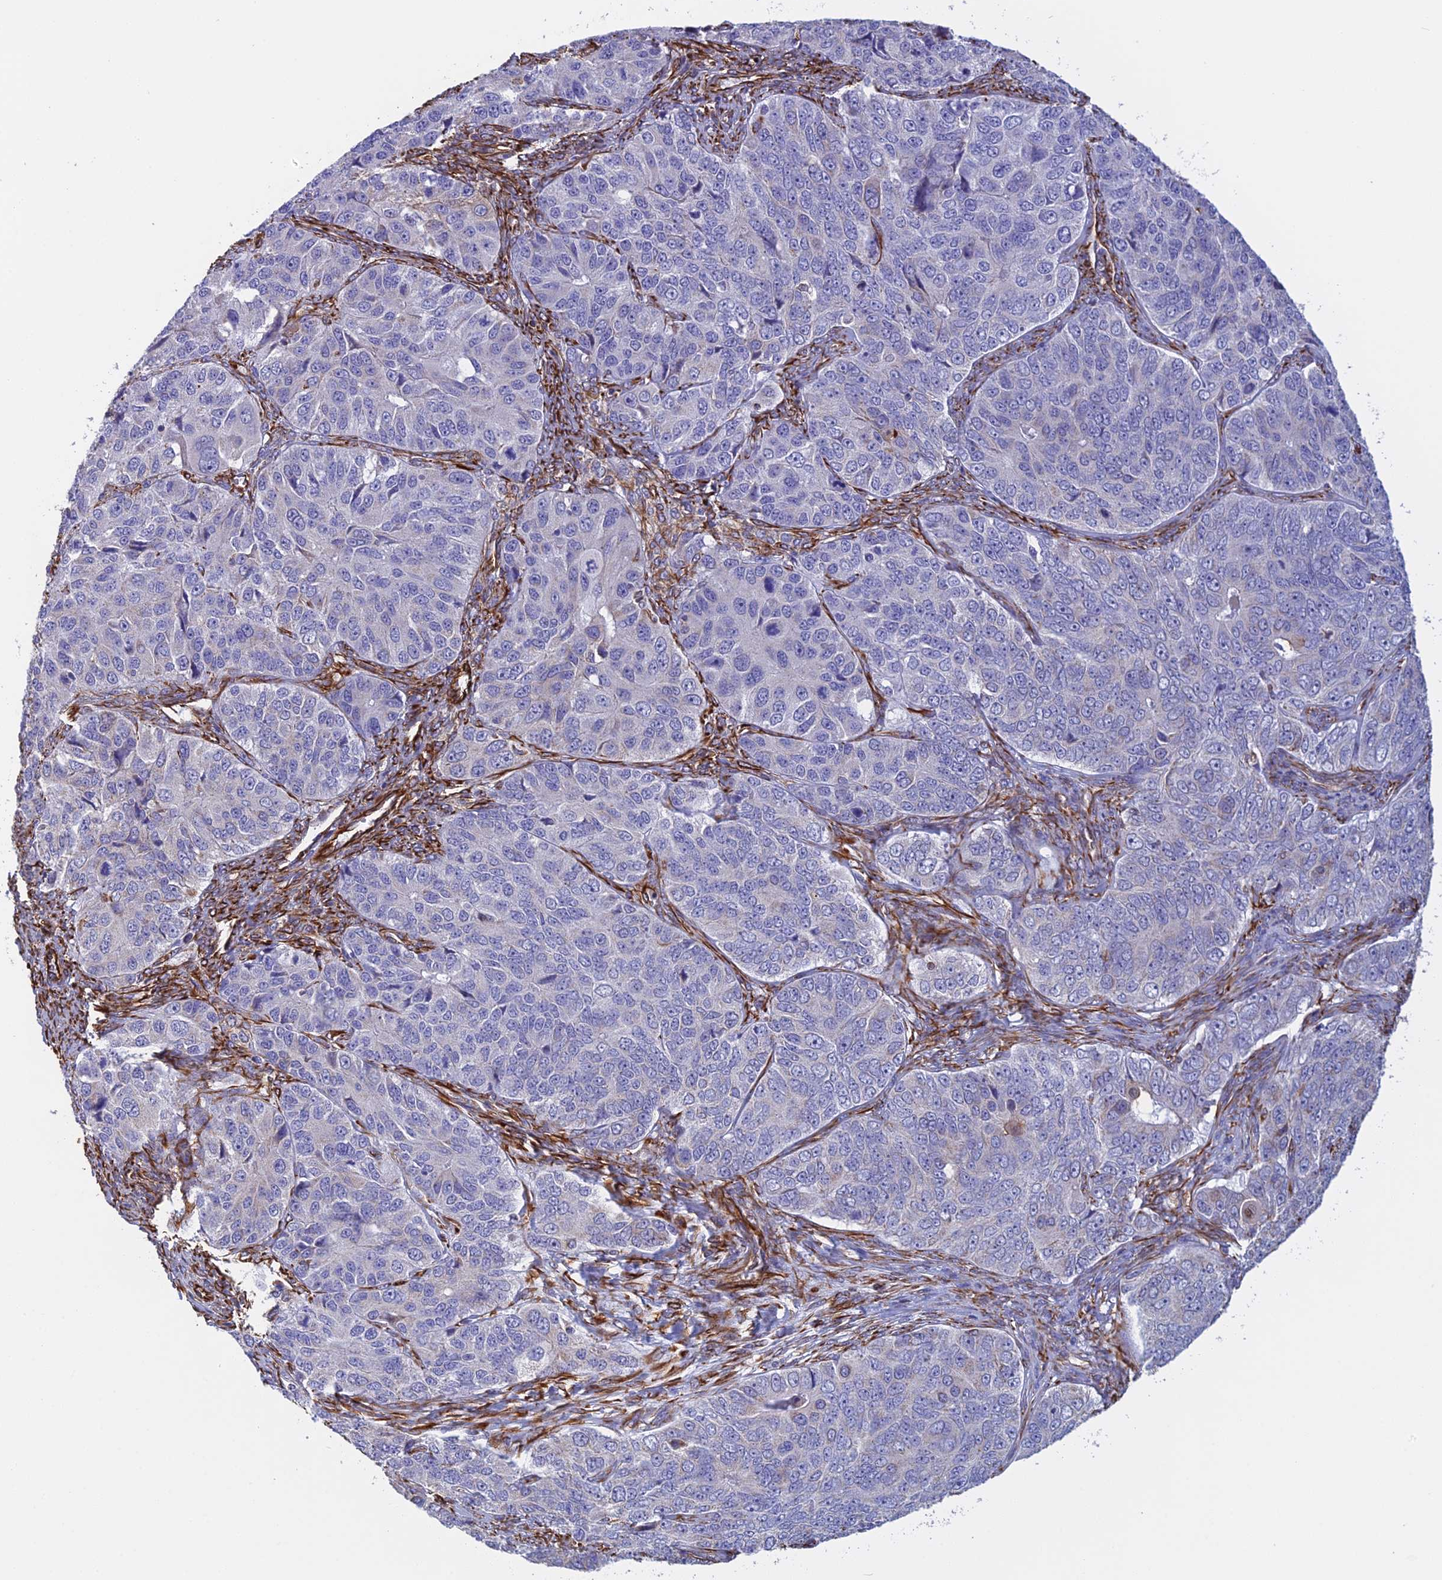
{"staining": {"intensity": "negative", "quantity": "none", "location": "none"}, "tissue": "ovarian cancer", "cell_type": "Tumor cells", "image_type": "cancer", "snomed": [{"axis": "morphology", "description": "Carcinoma, endometroid"}, {"axis": "topography", "description": "Ovary"}], "caption": "DAB (3,3'-diaminobenzidine) immunohistochemical staining of human ovarian endometroid carcinoma reveals no significant expression in tumor cells. (DAB (3,3'-diaminobenzidine) IHC visualized using brightfield microscopy, high magnification).", "gene": "FBXL20", "patient": {"sex": "female", "age": 51}}